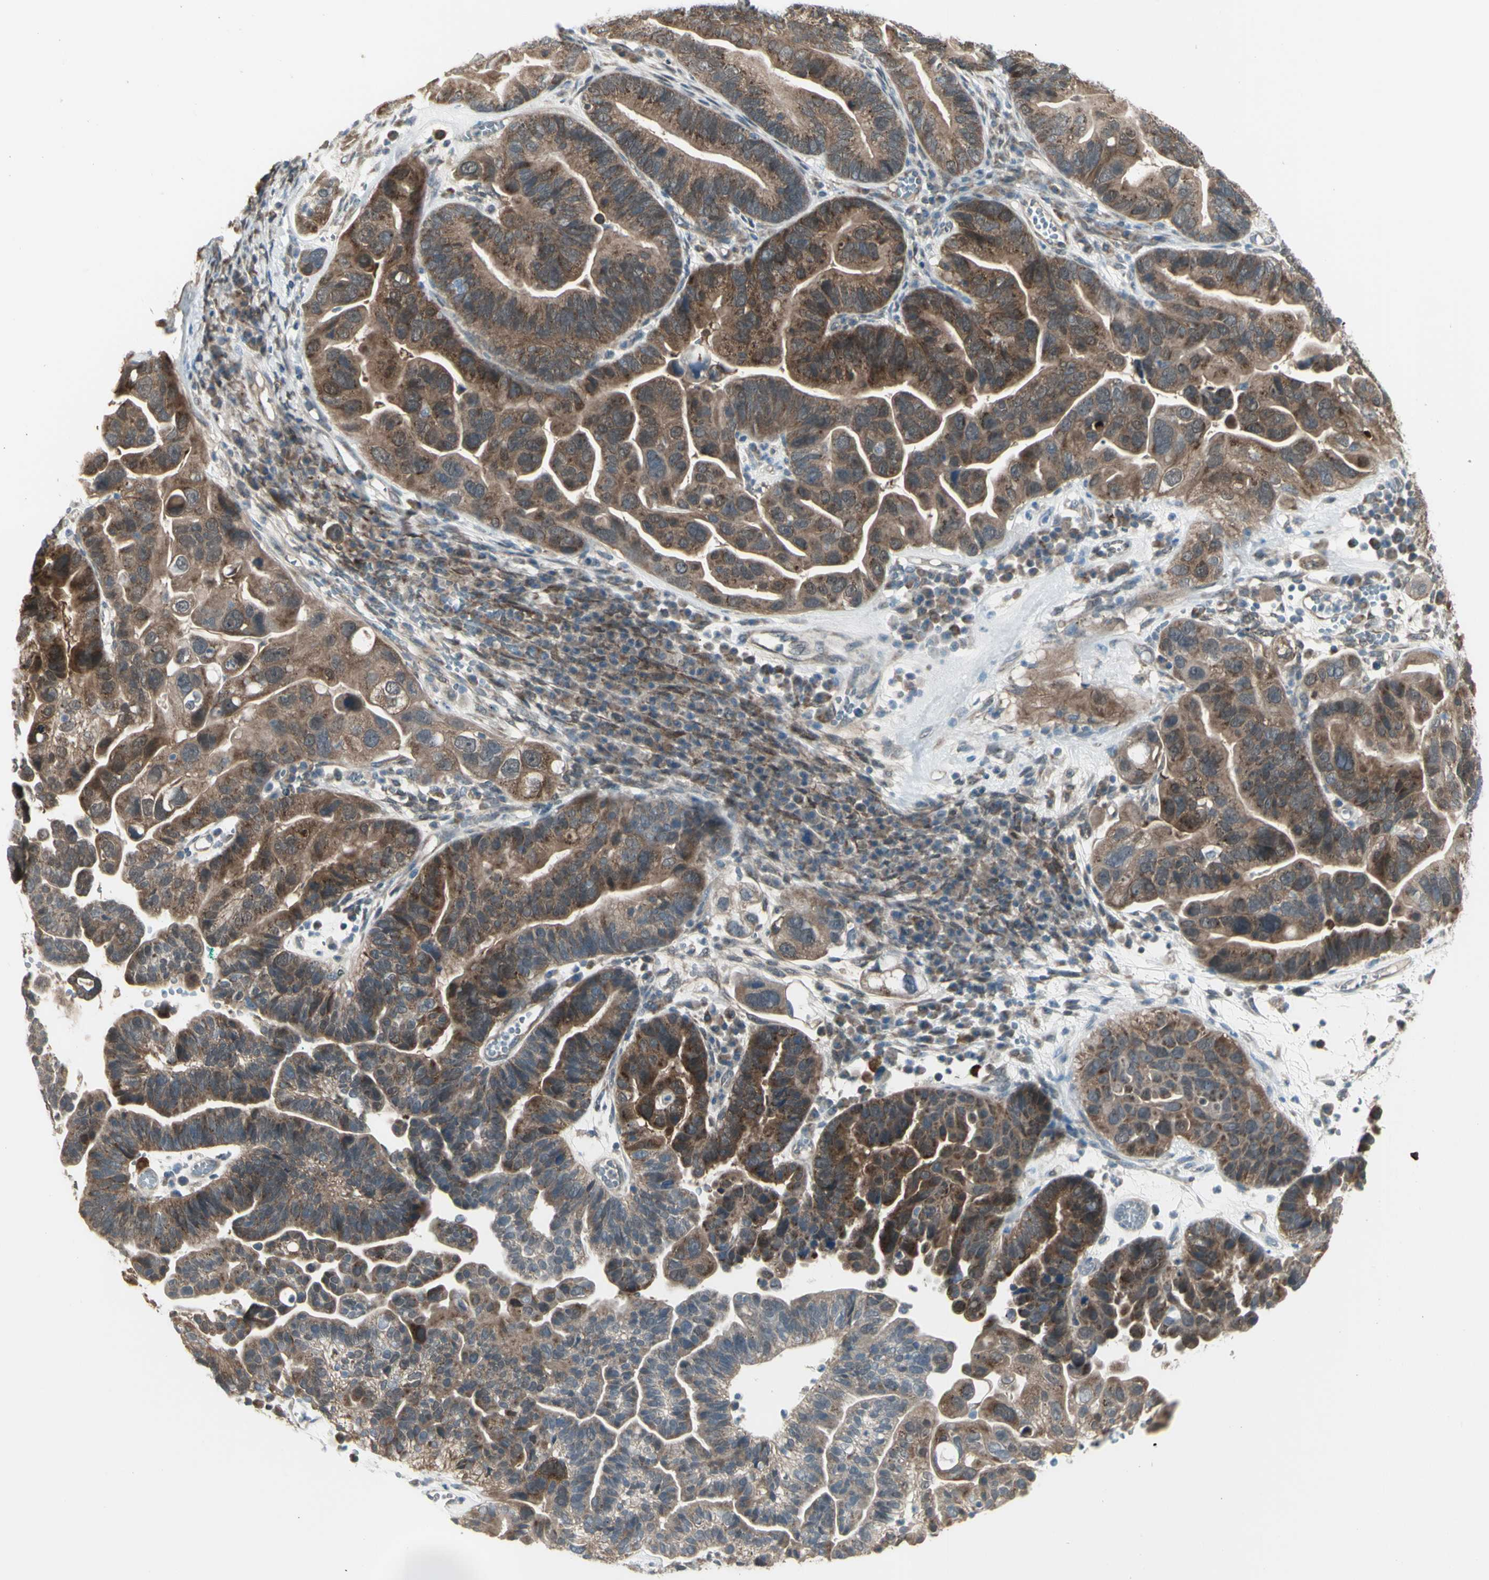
{"staining": {"intensity": "moderate", "quantity": "25%-75%", "location": "cytoplasmic/membranous"}, "tissue": "ovarian cancer", "cell_type": "Tumor cells", "image_type": "cancer", "snomed": [{"axis": "morphology", "description": "Cystadenocarcinoma, serous, NOS"}, {"axis": "topography", "description": "Ovary"}], "caption": "Protein positivity by immunohistochemistry (IHC) reveals moderate cytoplasmic/membranous staining in about 25%-75% of tumor cells in ovarian cancer.", "gene": "NAXD", "patient": {"sex": "female", "age": 56}}